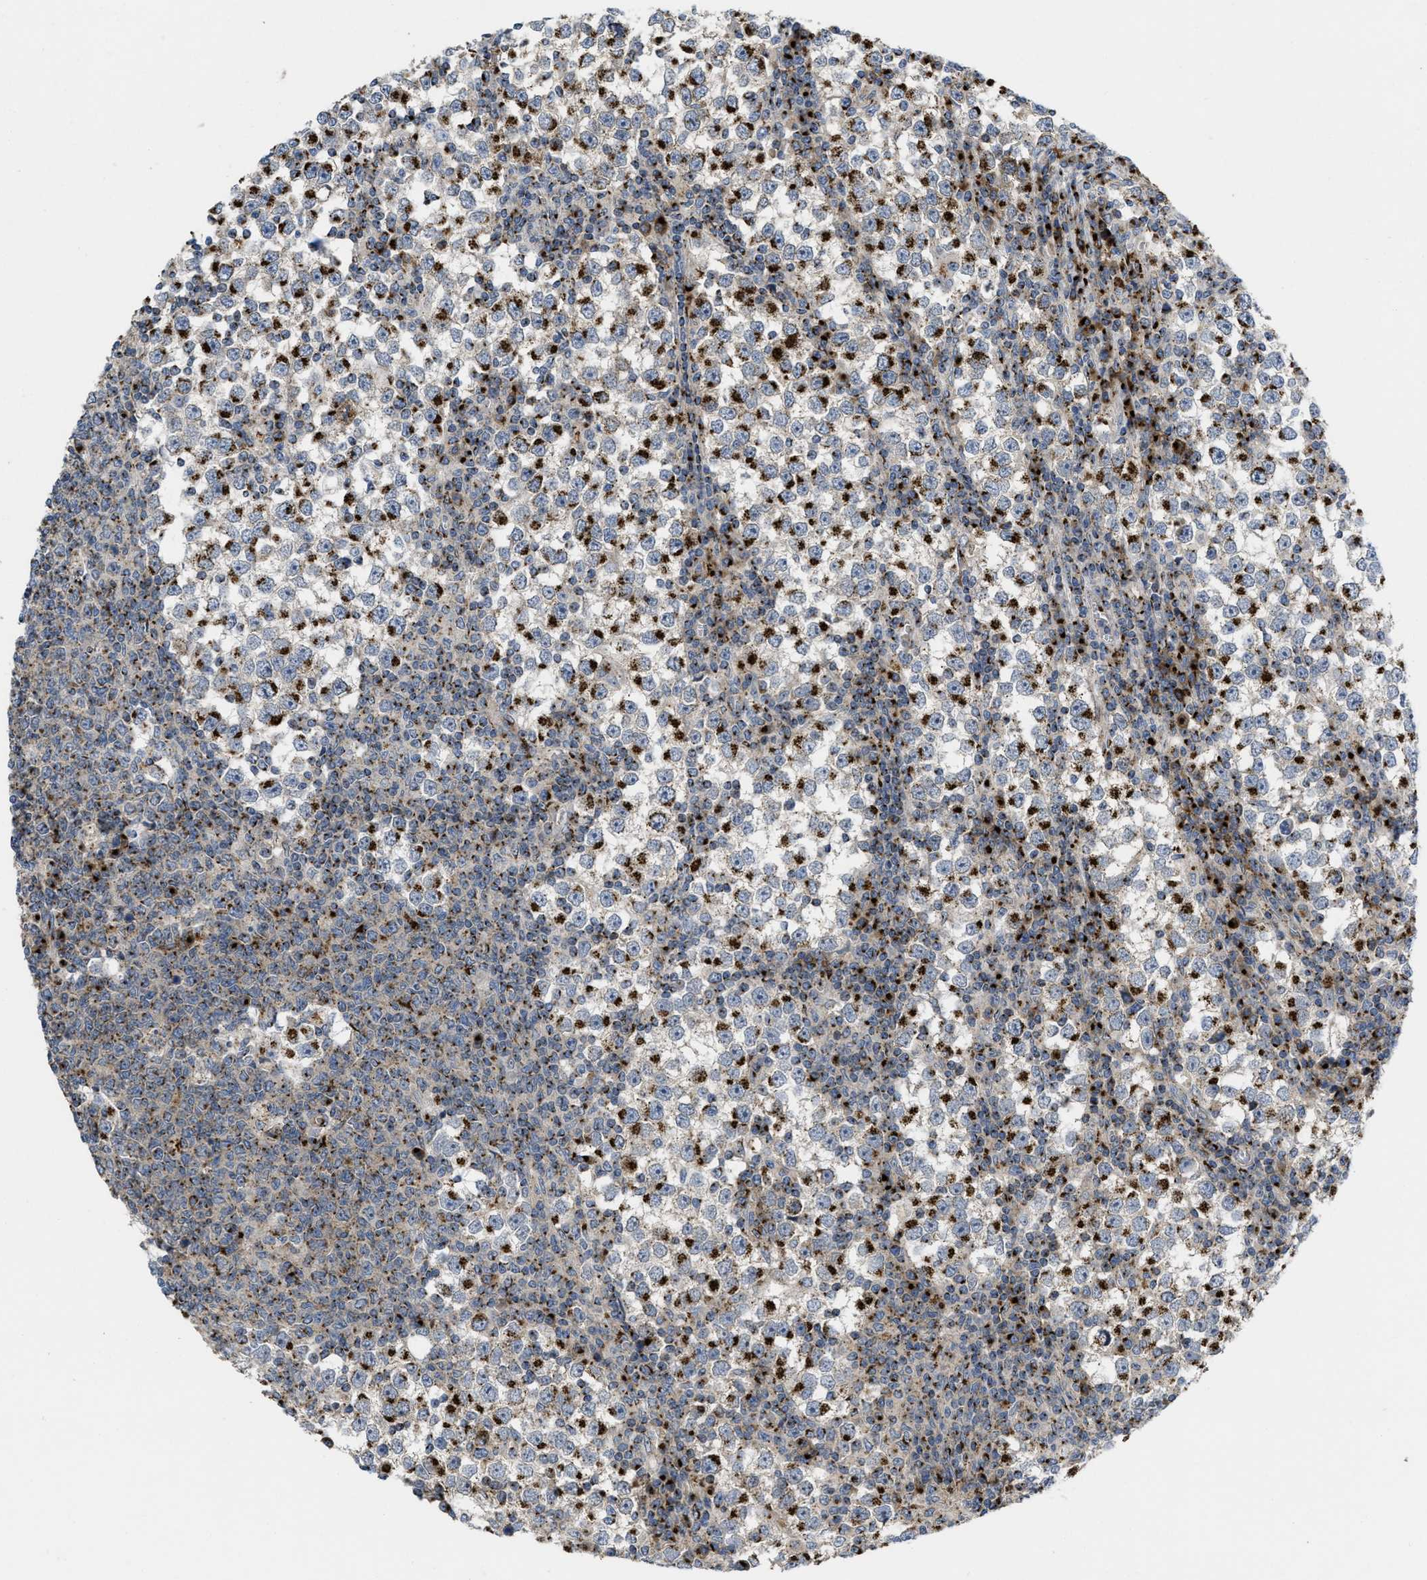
{"staining": {"intensity": "moderate", "quantity": ">75%", "location": "cytoplasmic/membranous"}, "tissue": "testis cancer", "cell_type": "Tumor cells", "image_type": "cancer", "snomed": [{"axis": "morphology", "description": "Seminoma, NOS"}, {"axis": "topography", "description": "Testis"}], "caption": "Tumor cells exhibit moderate cytoplasmic/membranous staining in approximately >75% of cells in testis cancer (seminoma). (DAB (3,3'-diaminobenzidine) IHC, brown staining for protein, blue staining for nuclei).", "gene": "ZNF70", "patient": {"sex": "male", "age": 65}}